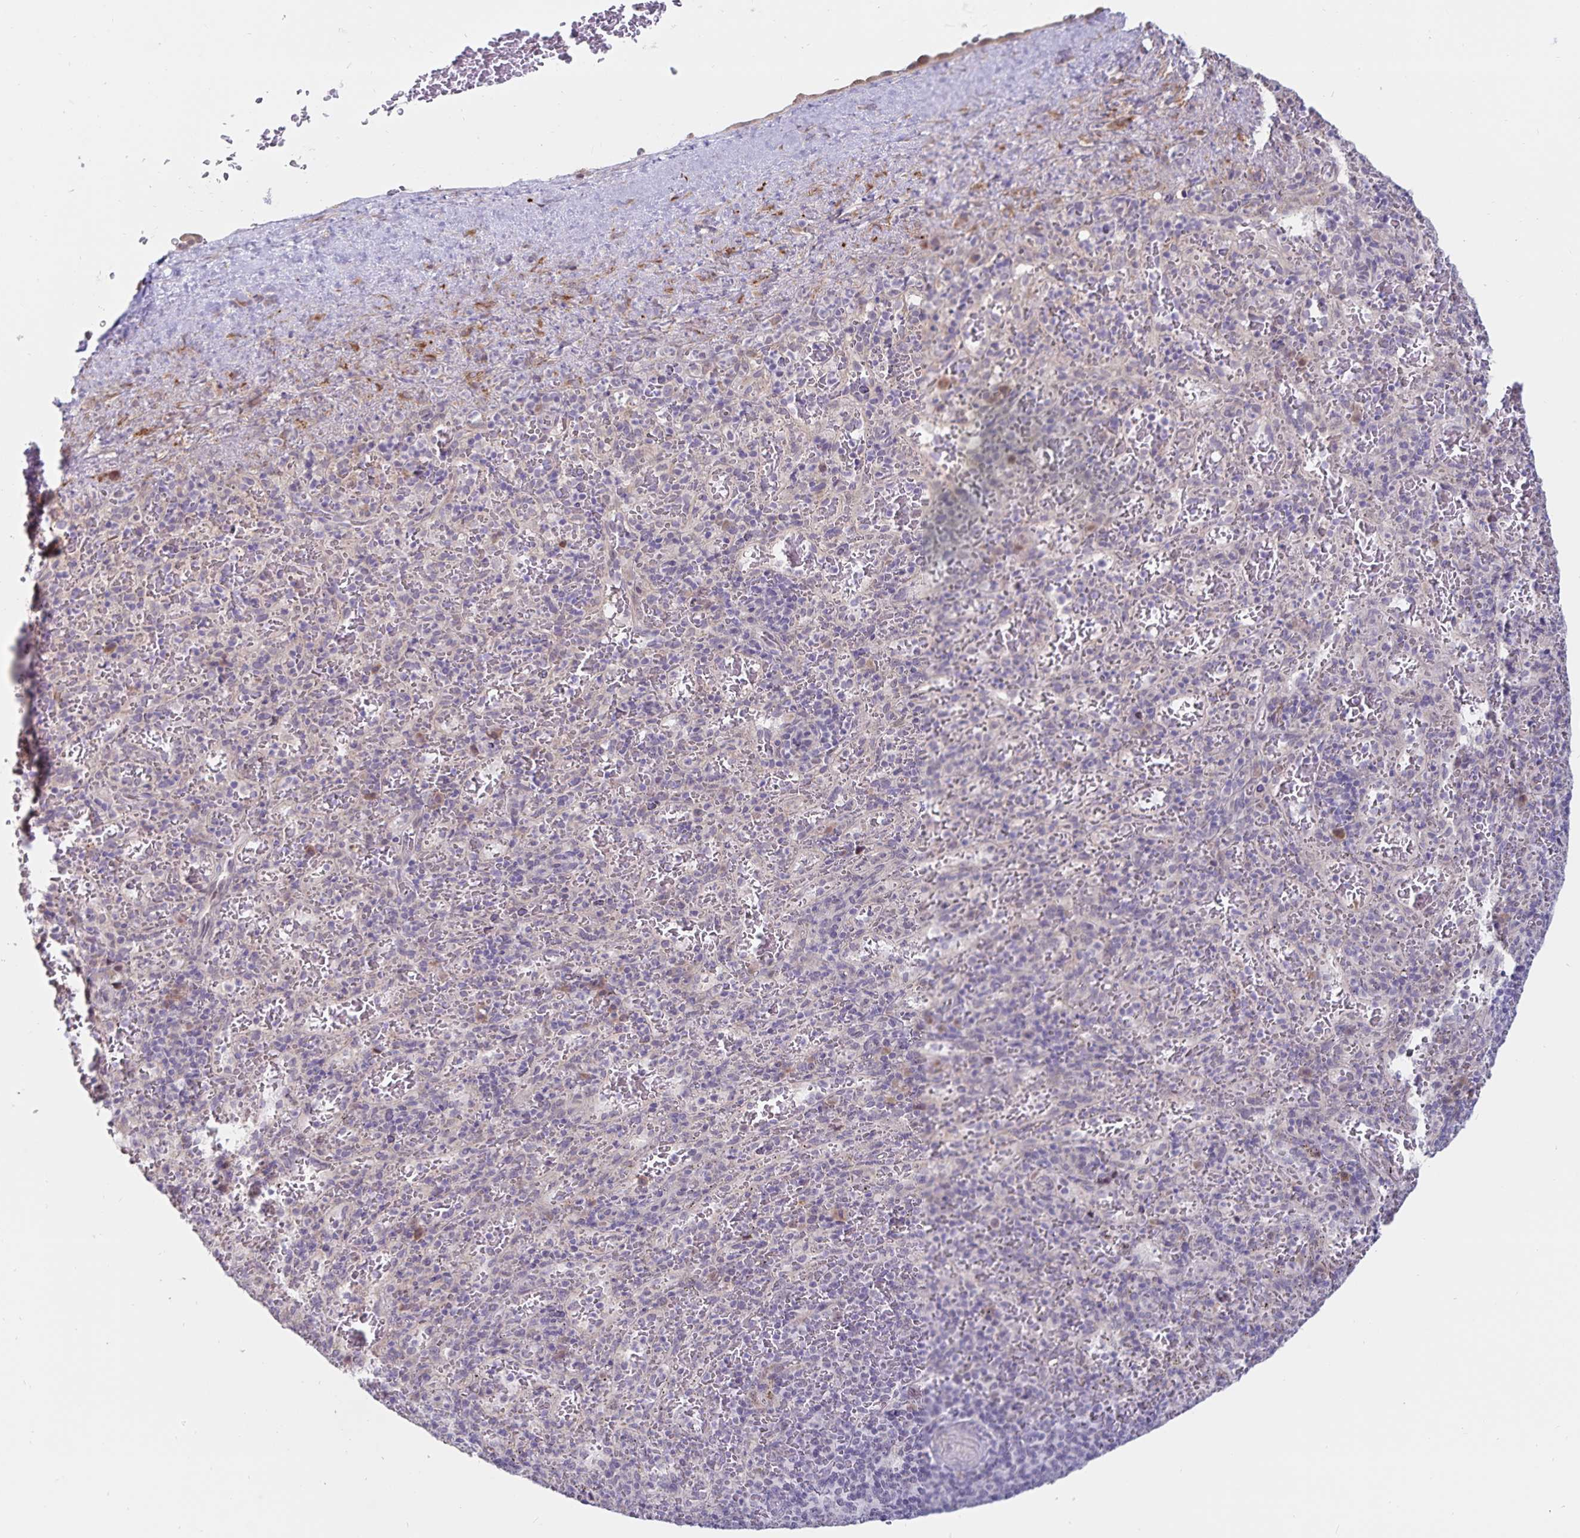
{"staining": {"intensity": "negative", "quantity": "none", "location": "none"}, "tissue": "spleen", "cell_type": "Cells in red pulp", "image_type": "normal", "snomed": [{"axis": "morphology", "description": "Normal tissue, NOS"}, {"axis": "topography", "description": "Spleen"}], "caption": "Immunohistochemistry of normal human spleen reveals no positivity in cells in red pulp.", "gene": "ATP2A2", "patient": {"sex": "male", "age": 57}}